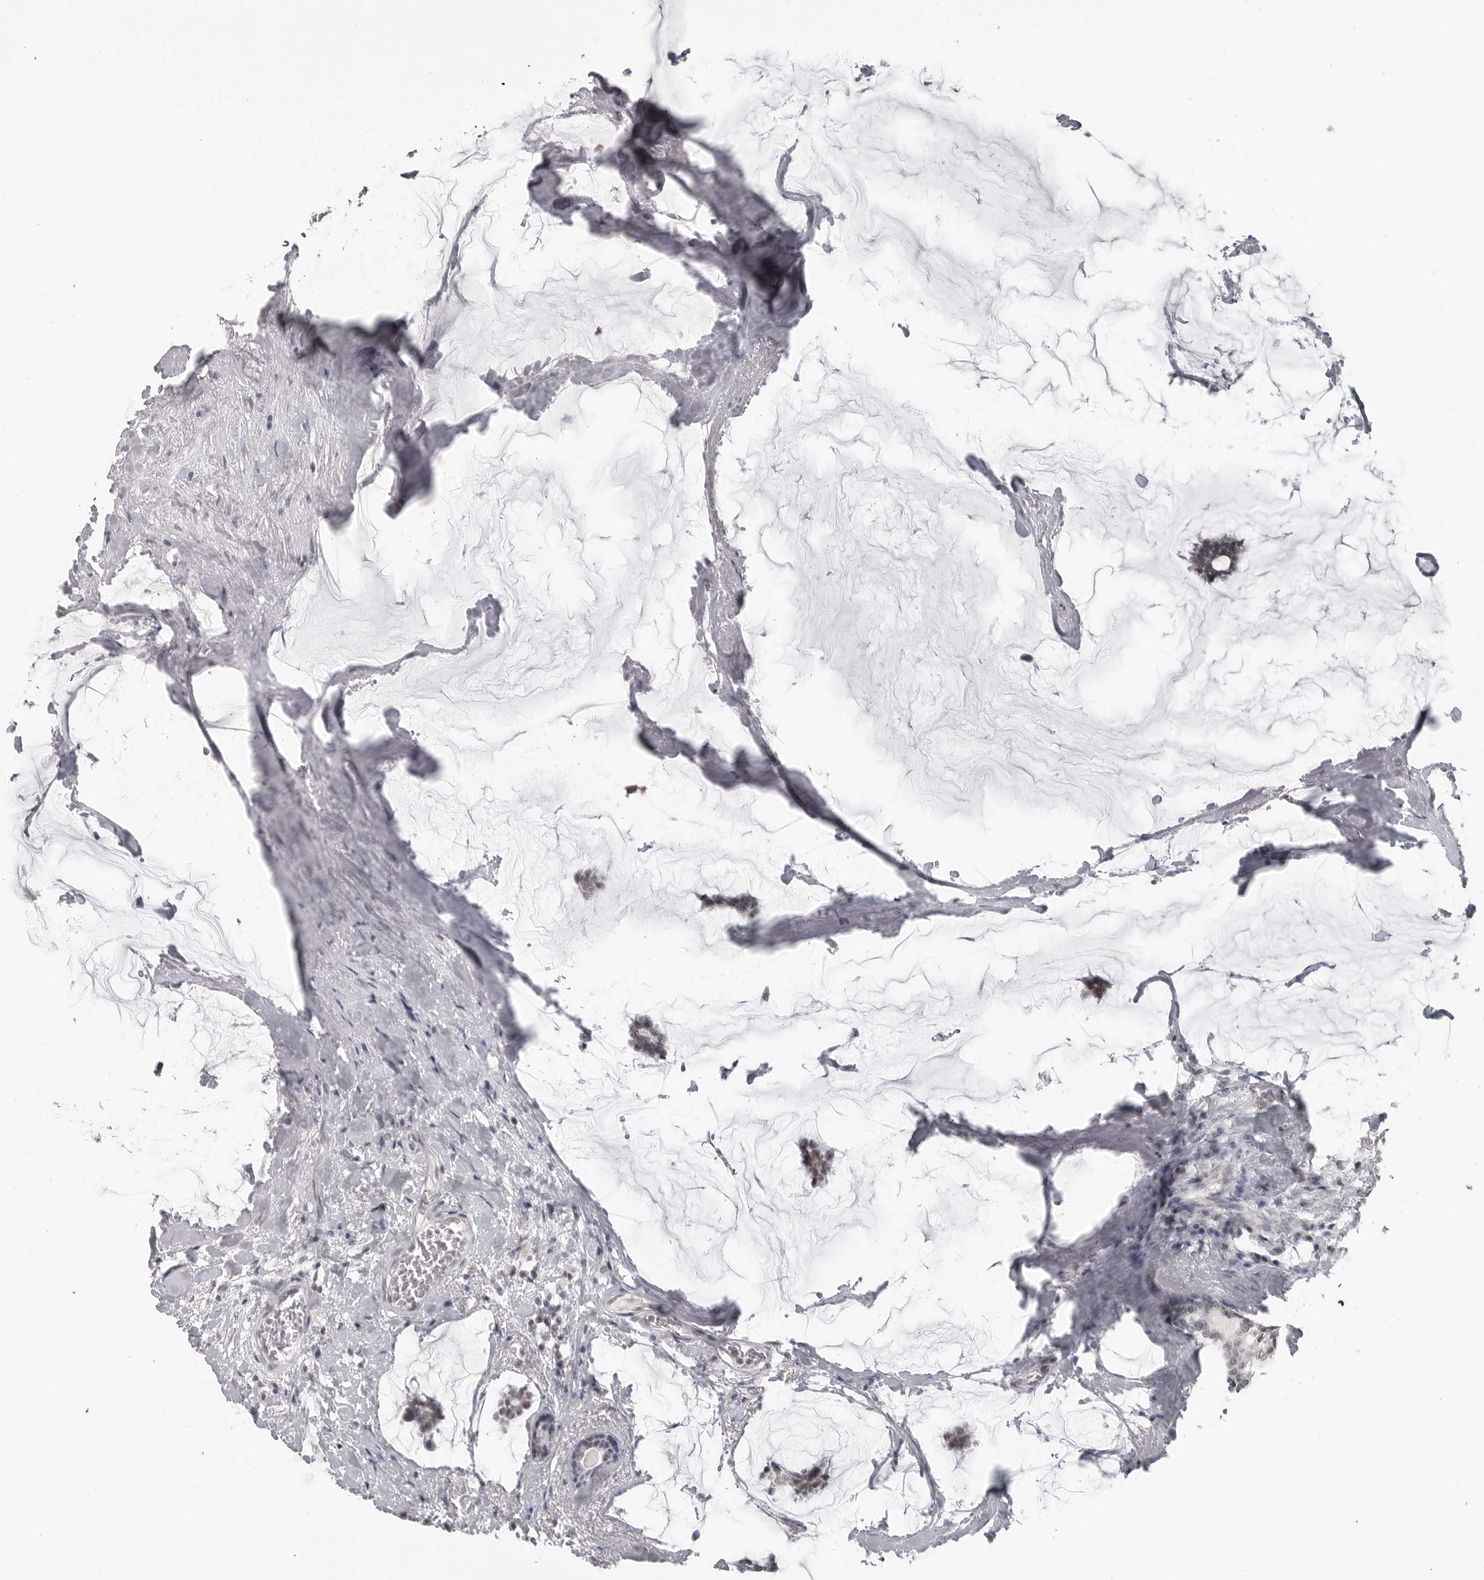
{"staining": {"intensity": "moderate", "quantity": ">75%", "location": "nuclear"}, "tissue": "breast cancer", "cell_type": "Tumor cells", "image_type": "cancer", "snomed": [{"axis": "morphology", "description": "Duct carcinoma"}, {"axis": "topography", "description": "Breast"}], "caption": "Human breast cancer (infiltrating ductal carcinoma) stained for a protein (brown) displays moderate nuclear positive staining in approximately >75% of tumor cells.", "gene": "DDX54", "patient": {"sex": "female", "age": 93}}